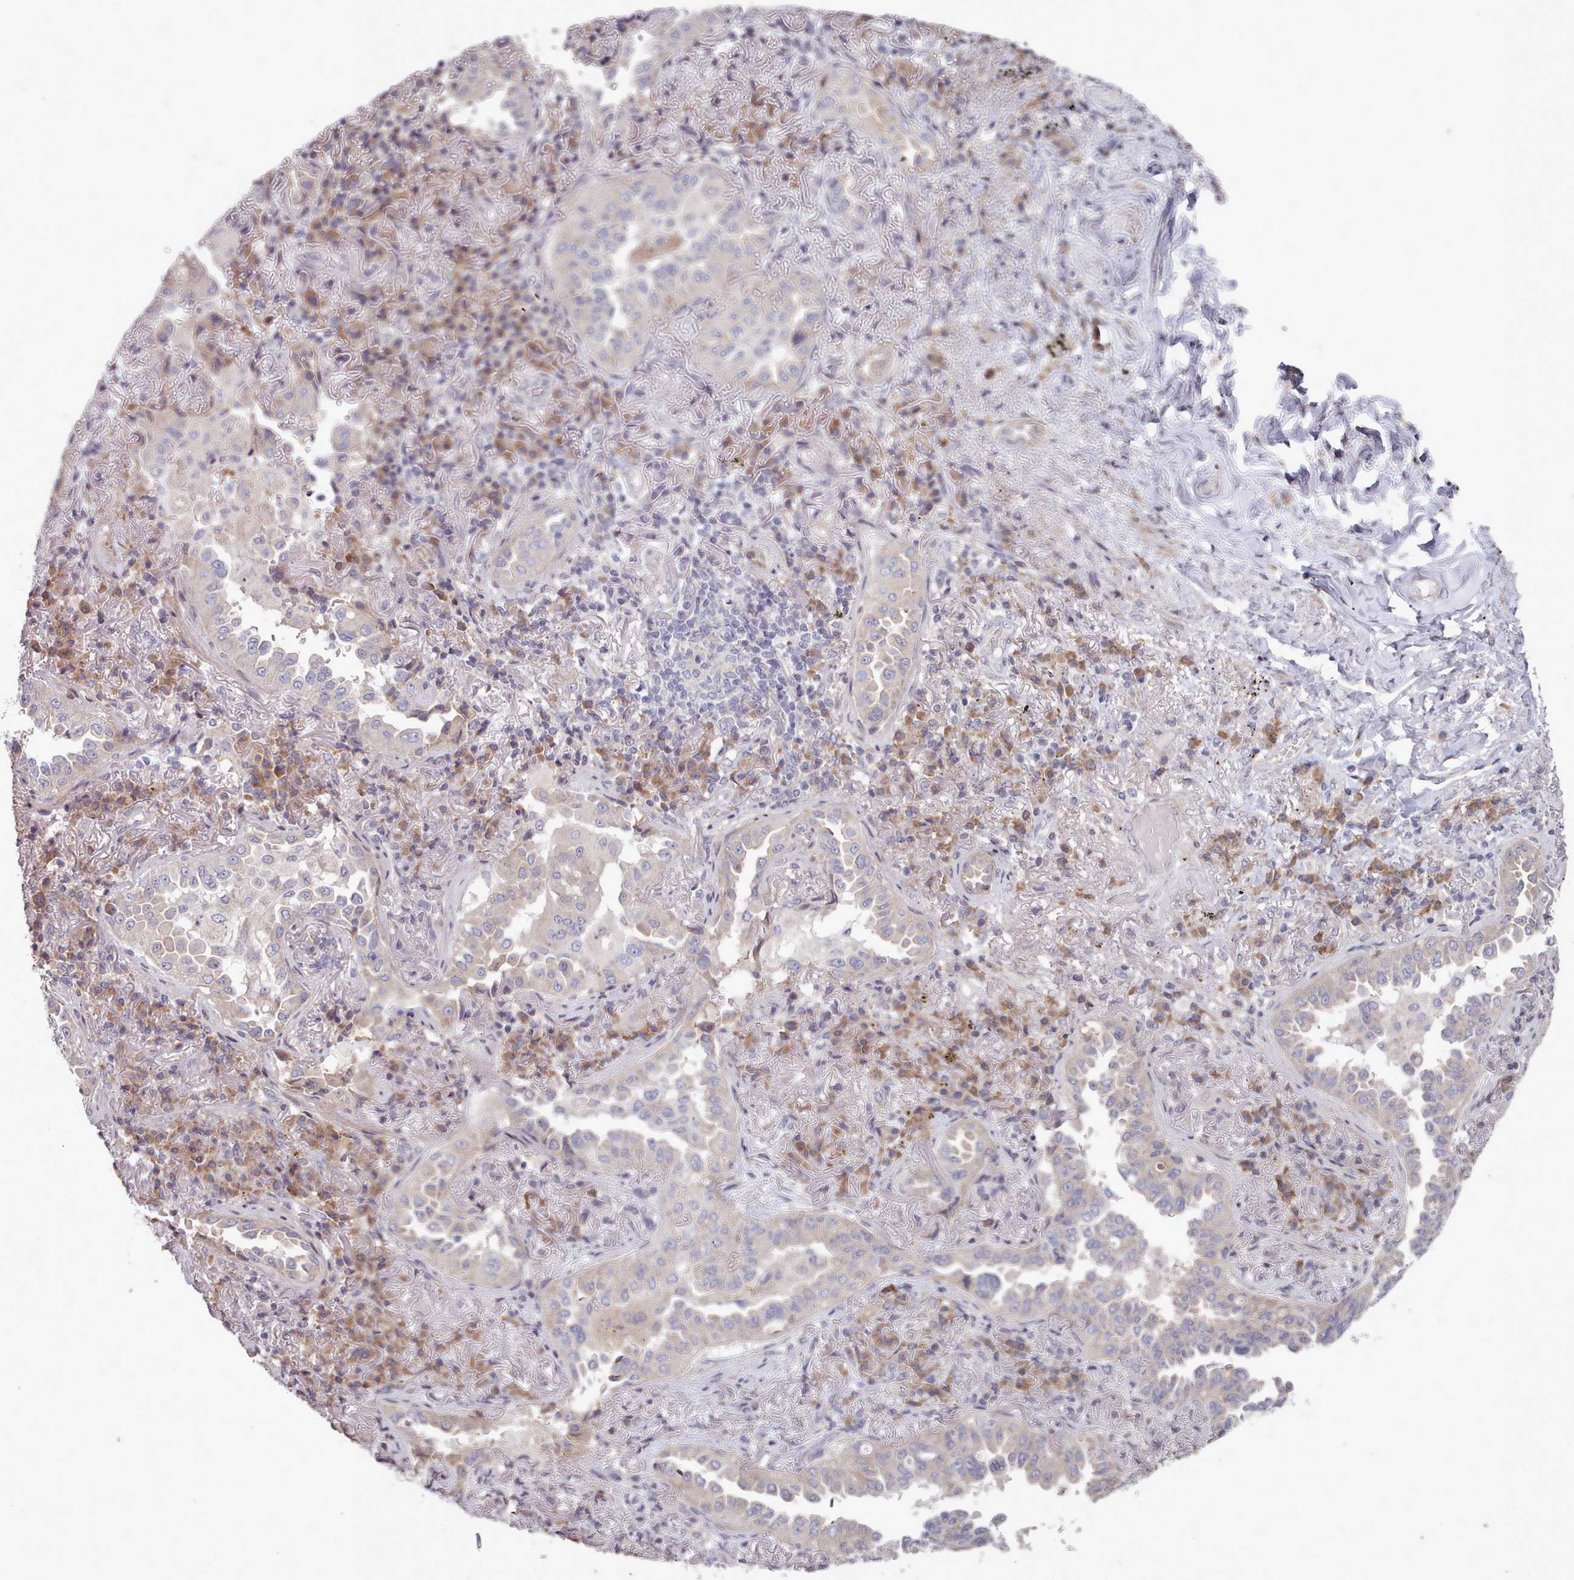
{"staining": {"intensity": "negative", "quantity": "none", "location": "none"}, "tissue": "lung cancer", "cell_type": "Tumor cells", "image_type": "cancer", "snomed": [{"axis": "morphology", "description": "Adenocarcinoma, NOS"}, {"axis": "topography", "description": "Lung"}], "caption": "Tumor cells show no significant protein expression in lung cancer (adenocarcinoma). (DAB (3,3'-diaminobenzidine) immunohistochemistry, high magnification).", "gene": "ACKR3", "patient": {"sex": "female", "age": 69}}